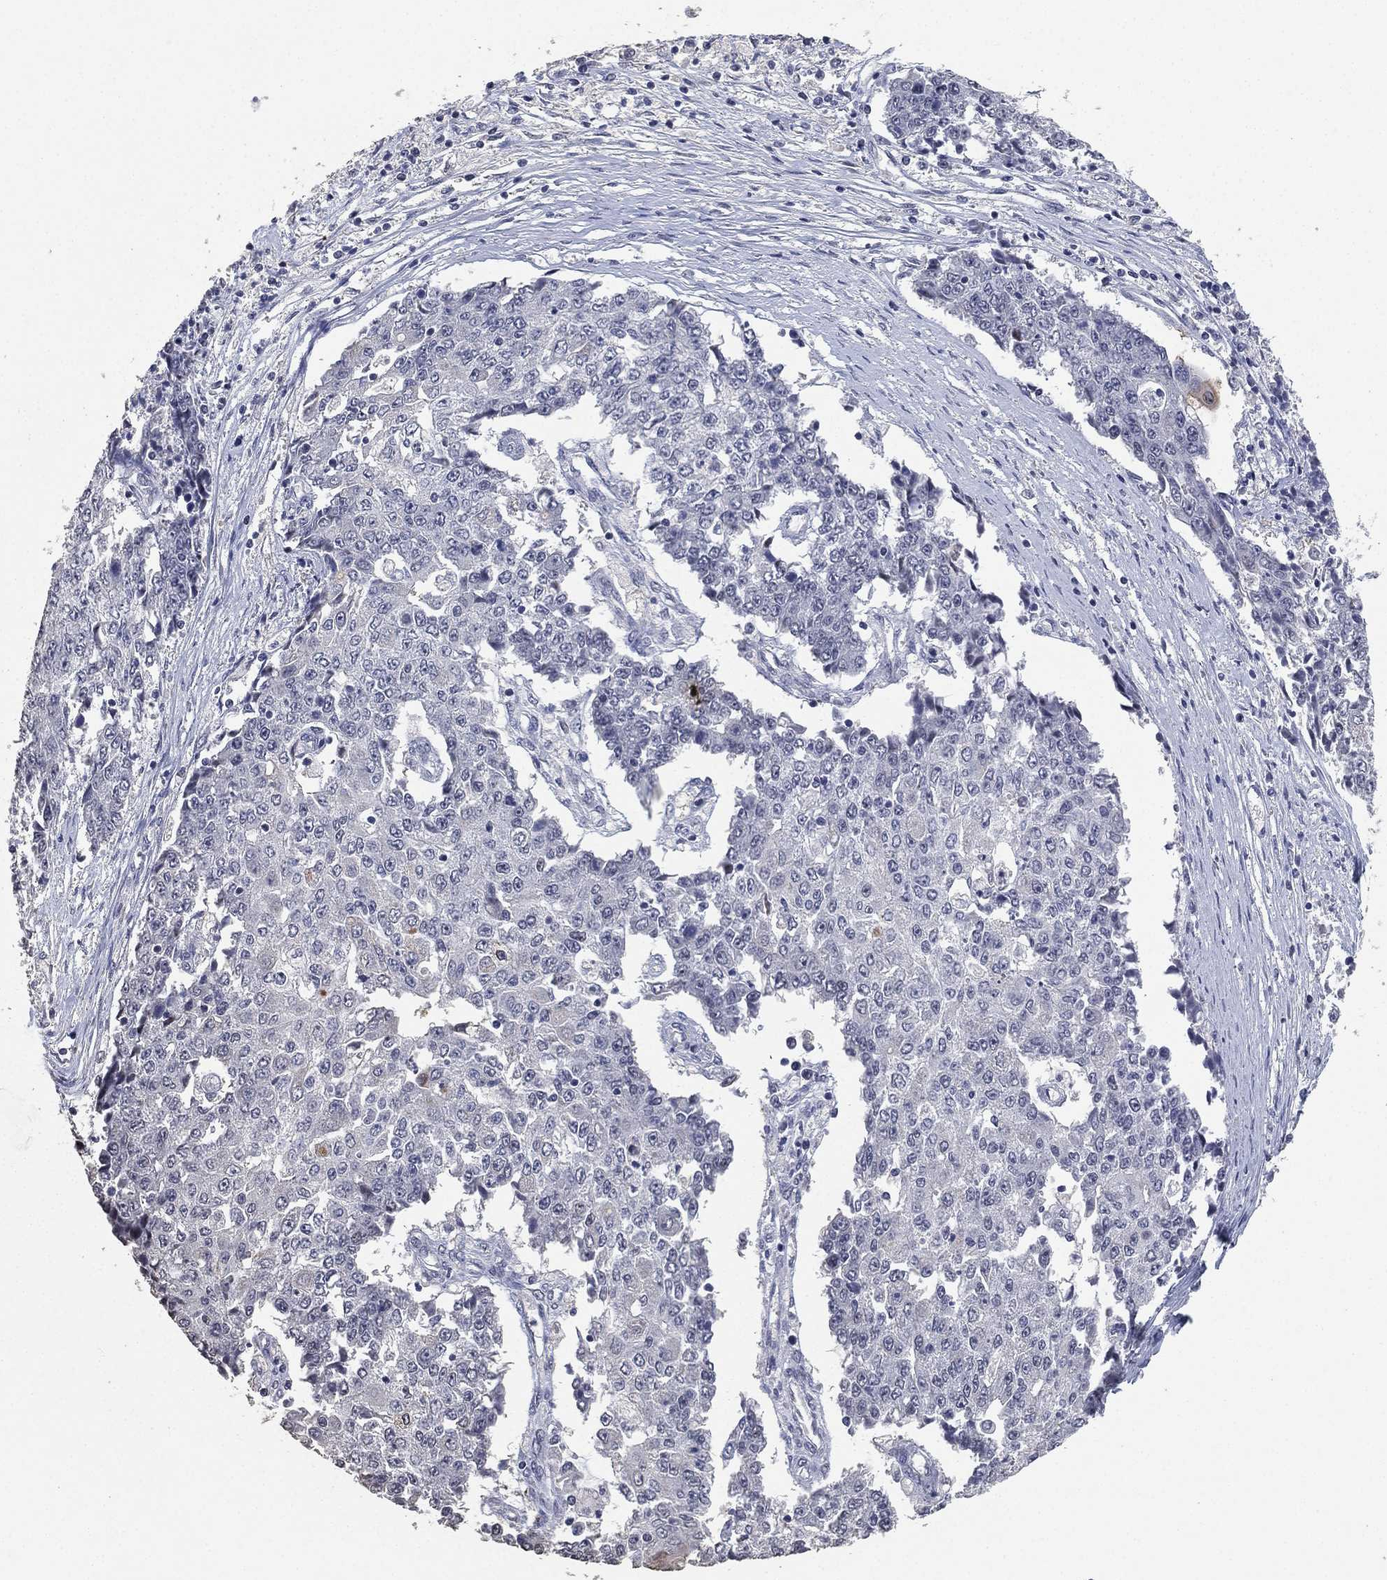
{"staining": {"intensity": "negative", "quantity": "none", "location": "none"}, "tissue": "ovarian cancer", "cell_type": "Tumor cells", "image_type": "cancer", "snomed": [{"axis": "morphology", "description": "Carcinoma, endometroid"}, {"axis": "topography", "description": "Ovary"}], "caption": "Immunohistochemistry of human ovarian cancer (endometroid carcinoma) reveals no staining in tumor cells. The staining is performed using DAB brown chromogen with nuclei counter-stained in using hematoxylin.", "gene": "DSG1", "patient": {"sex": "female", "age": 42}}